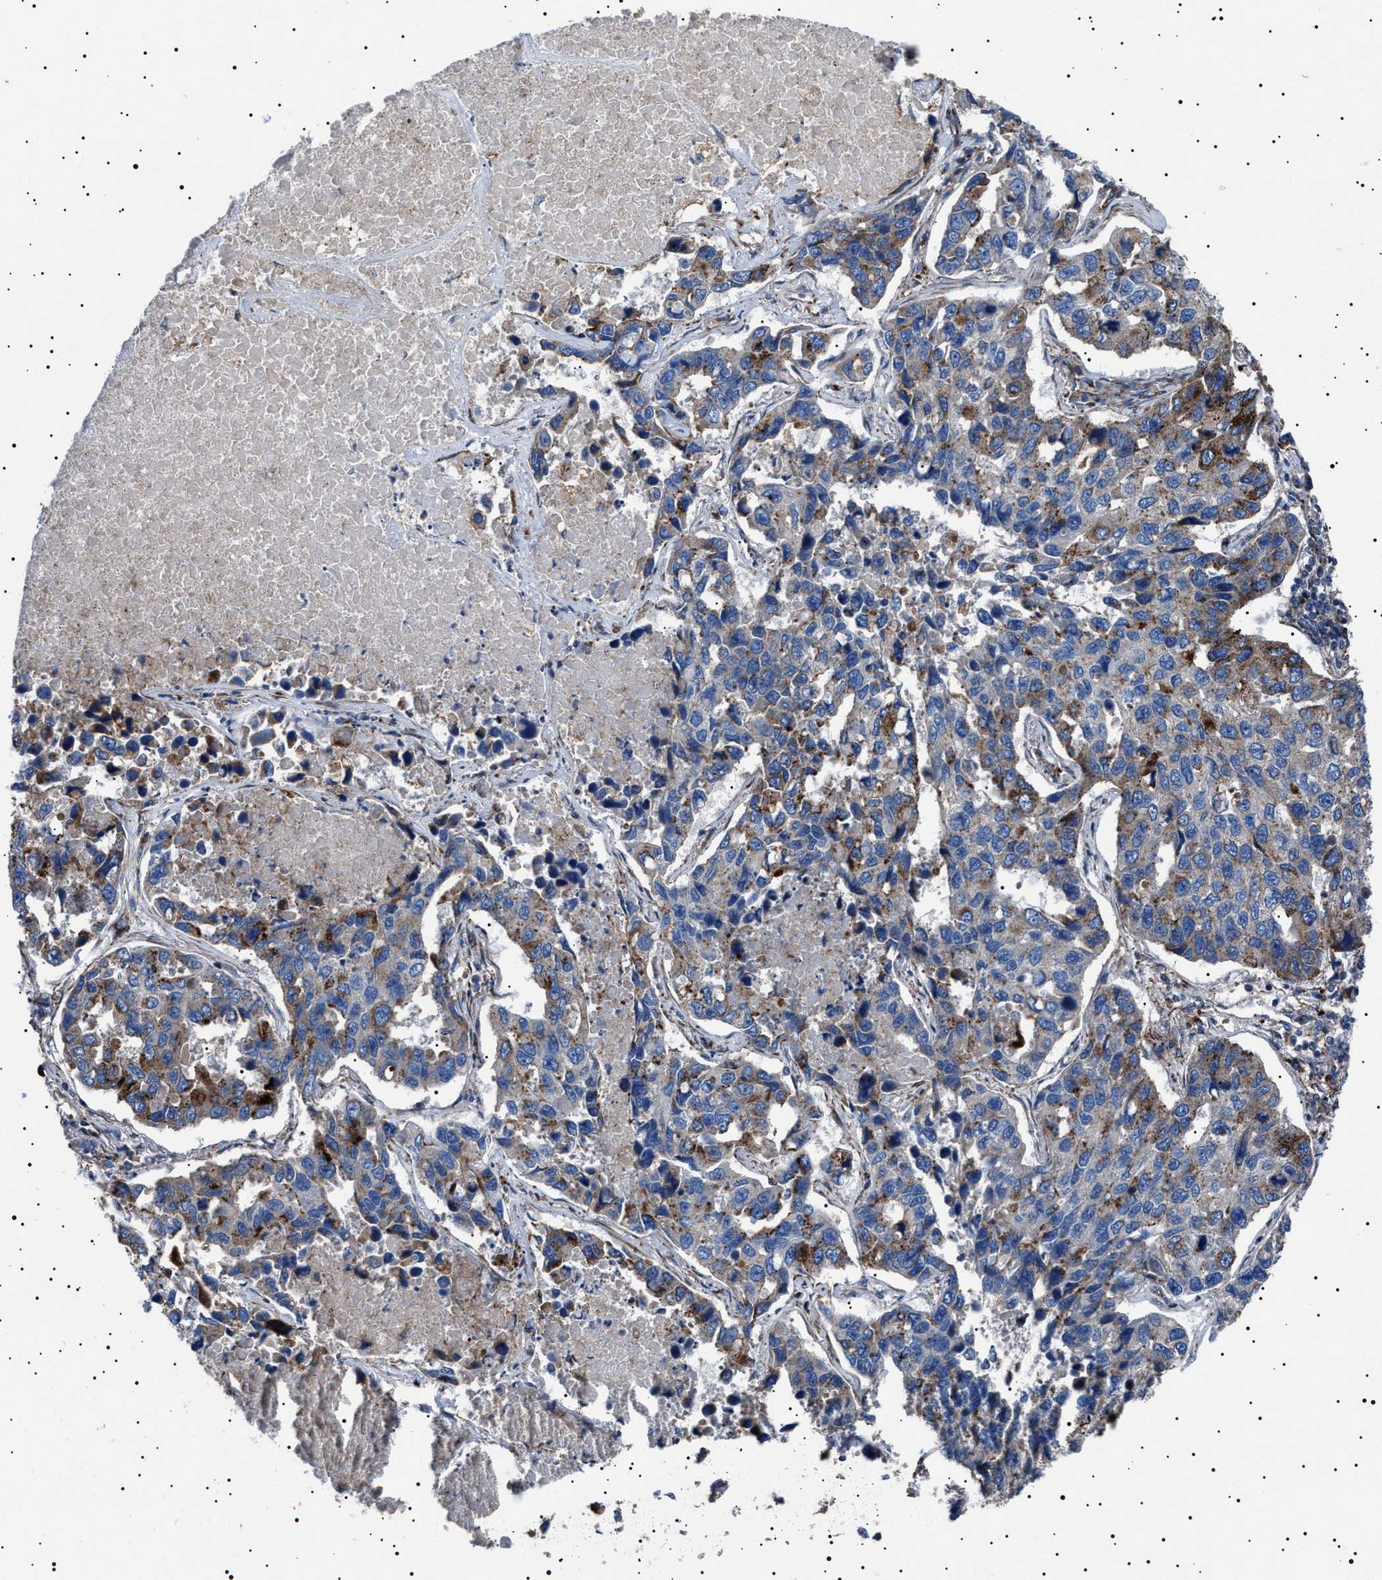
{"staining": {"intensity": "moderate", "quantity": "25%-75%", "location": "cytoplasmic/membranous"}, "tissue": "lung cancer", "cell_type": "Tumor cells", "image_type": "cancer", "snomed": [{"axis": "morphology", "description": "Adenocarcinoma, NOS"}, {"axis": "topography", "description": "Lung"}], "caption": "Protein staining of lung cancer tissue reveals moderate cytoplasmic/membranous staining in about 25%-75% of tumor cells. The staining was performed using DAB (3,3'-diaminobenzidine) to visualize the protein expression in brown, while the nuclei were stained in blue with hematoxylin (Magnification: 20x).", "gene": "NEU1", "patient": {"sex": "male", "age": 64}}